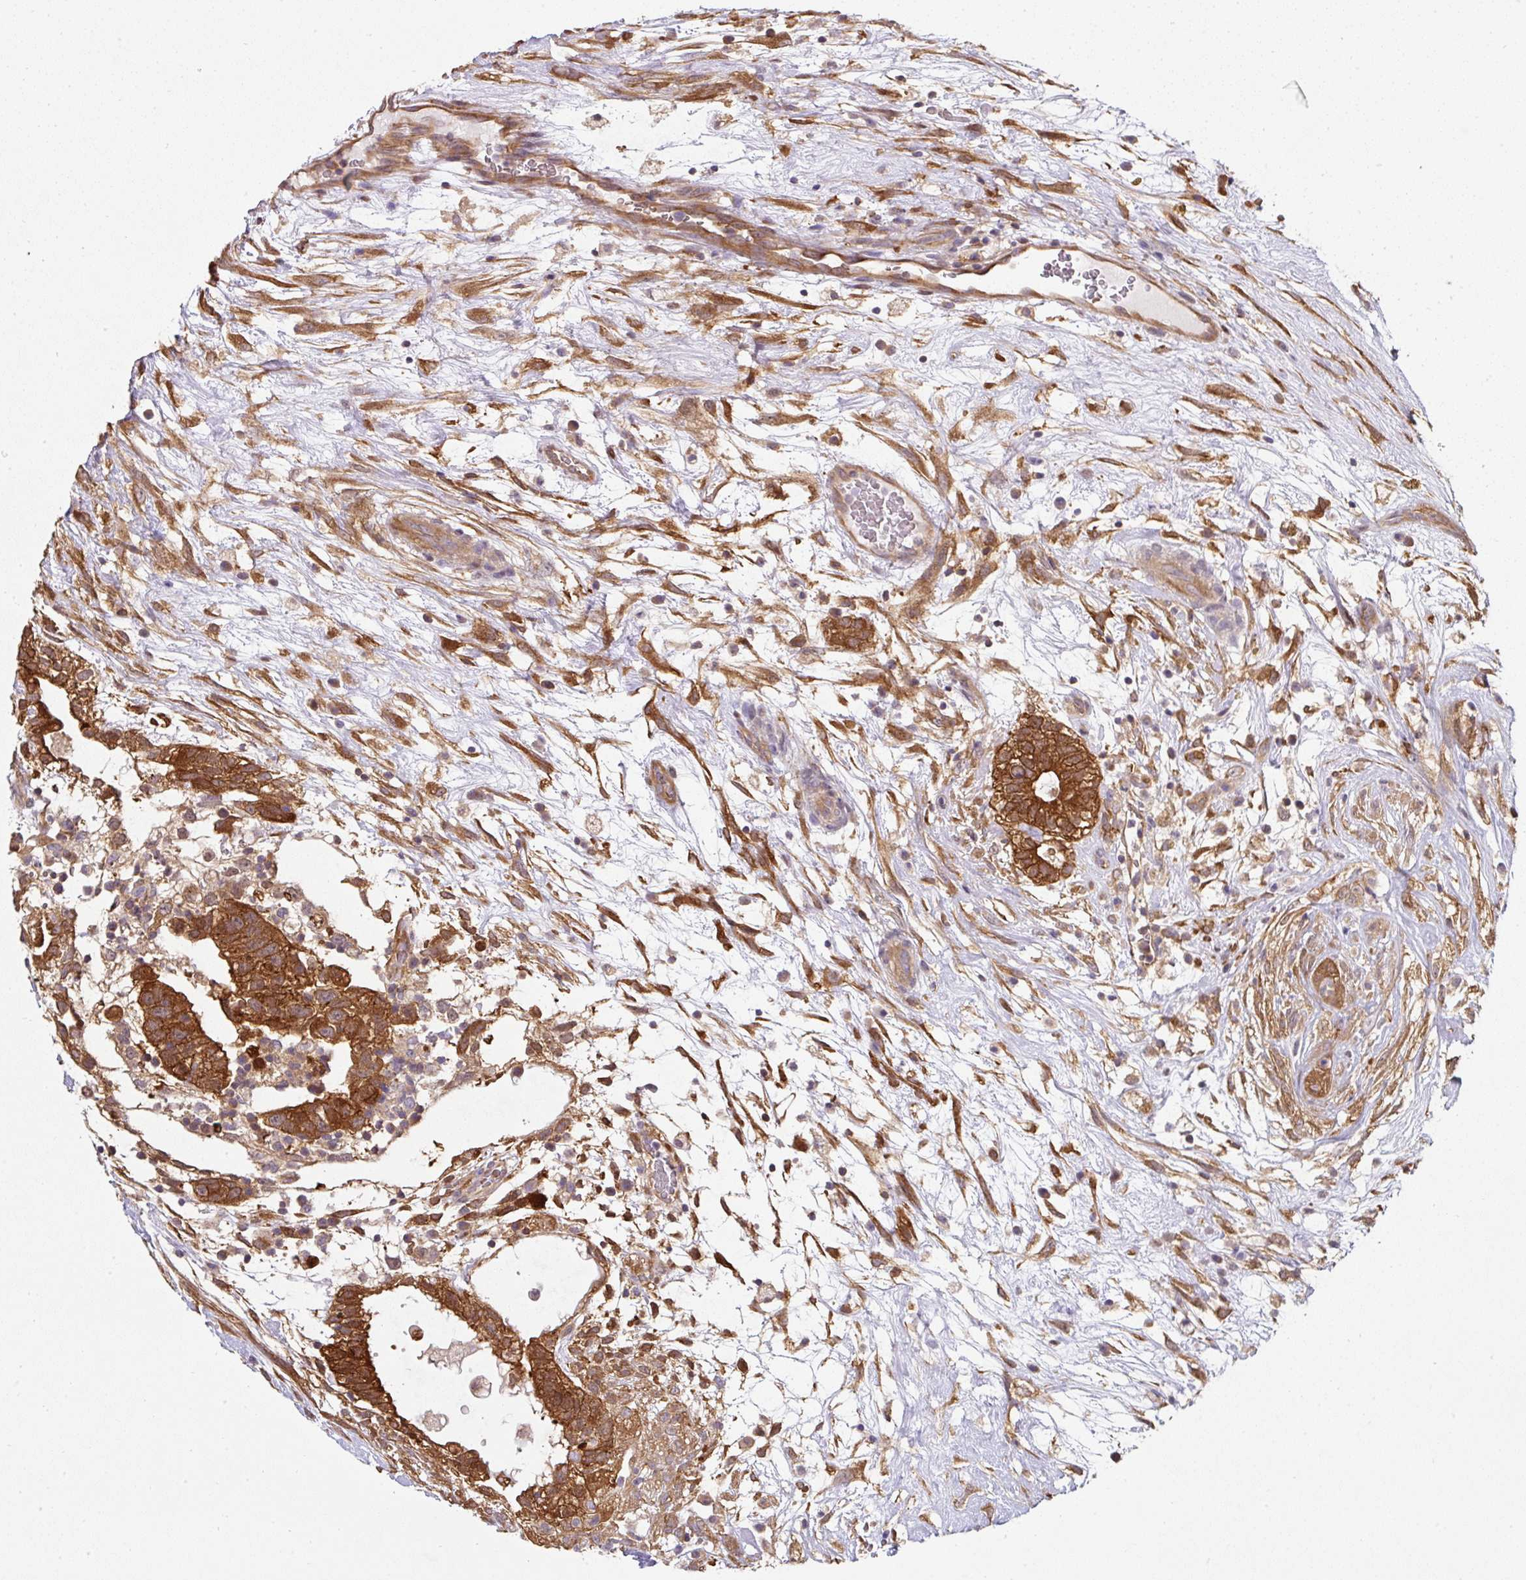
{"staining": {"intensity": "strong", "quantity": ">75%", "location": "cytoplasmic/membranous"}, "tissue": "testis cancer", "cell_type": "Tumor cells", "image_type": "cancer", "snomed": [{"axis": "morphology", "description": "Carcinoma, Embryonal, NOS"}, {"axis": "topography", "description": "Testis"}], "caption": "A micrograph showing strong cytoplasmic/membranous staining in approximately >75% of tumor cells in testis embryonal carcinoma, as visualized by brown immunohistochemical staining.", "gene": "ST13", "patient": {"sex": "male", "age": 32}}